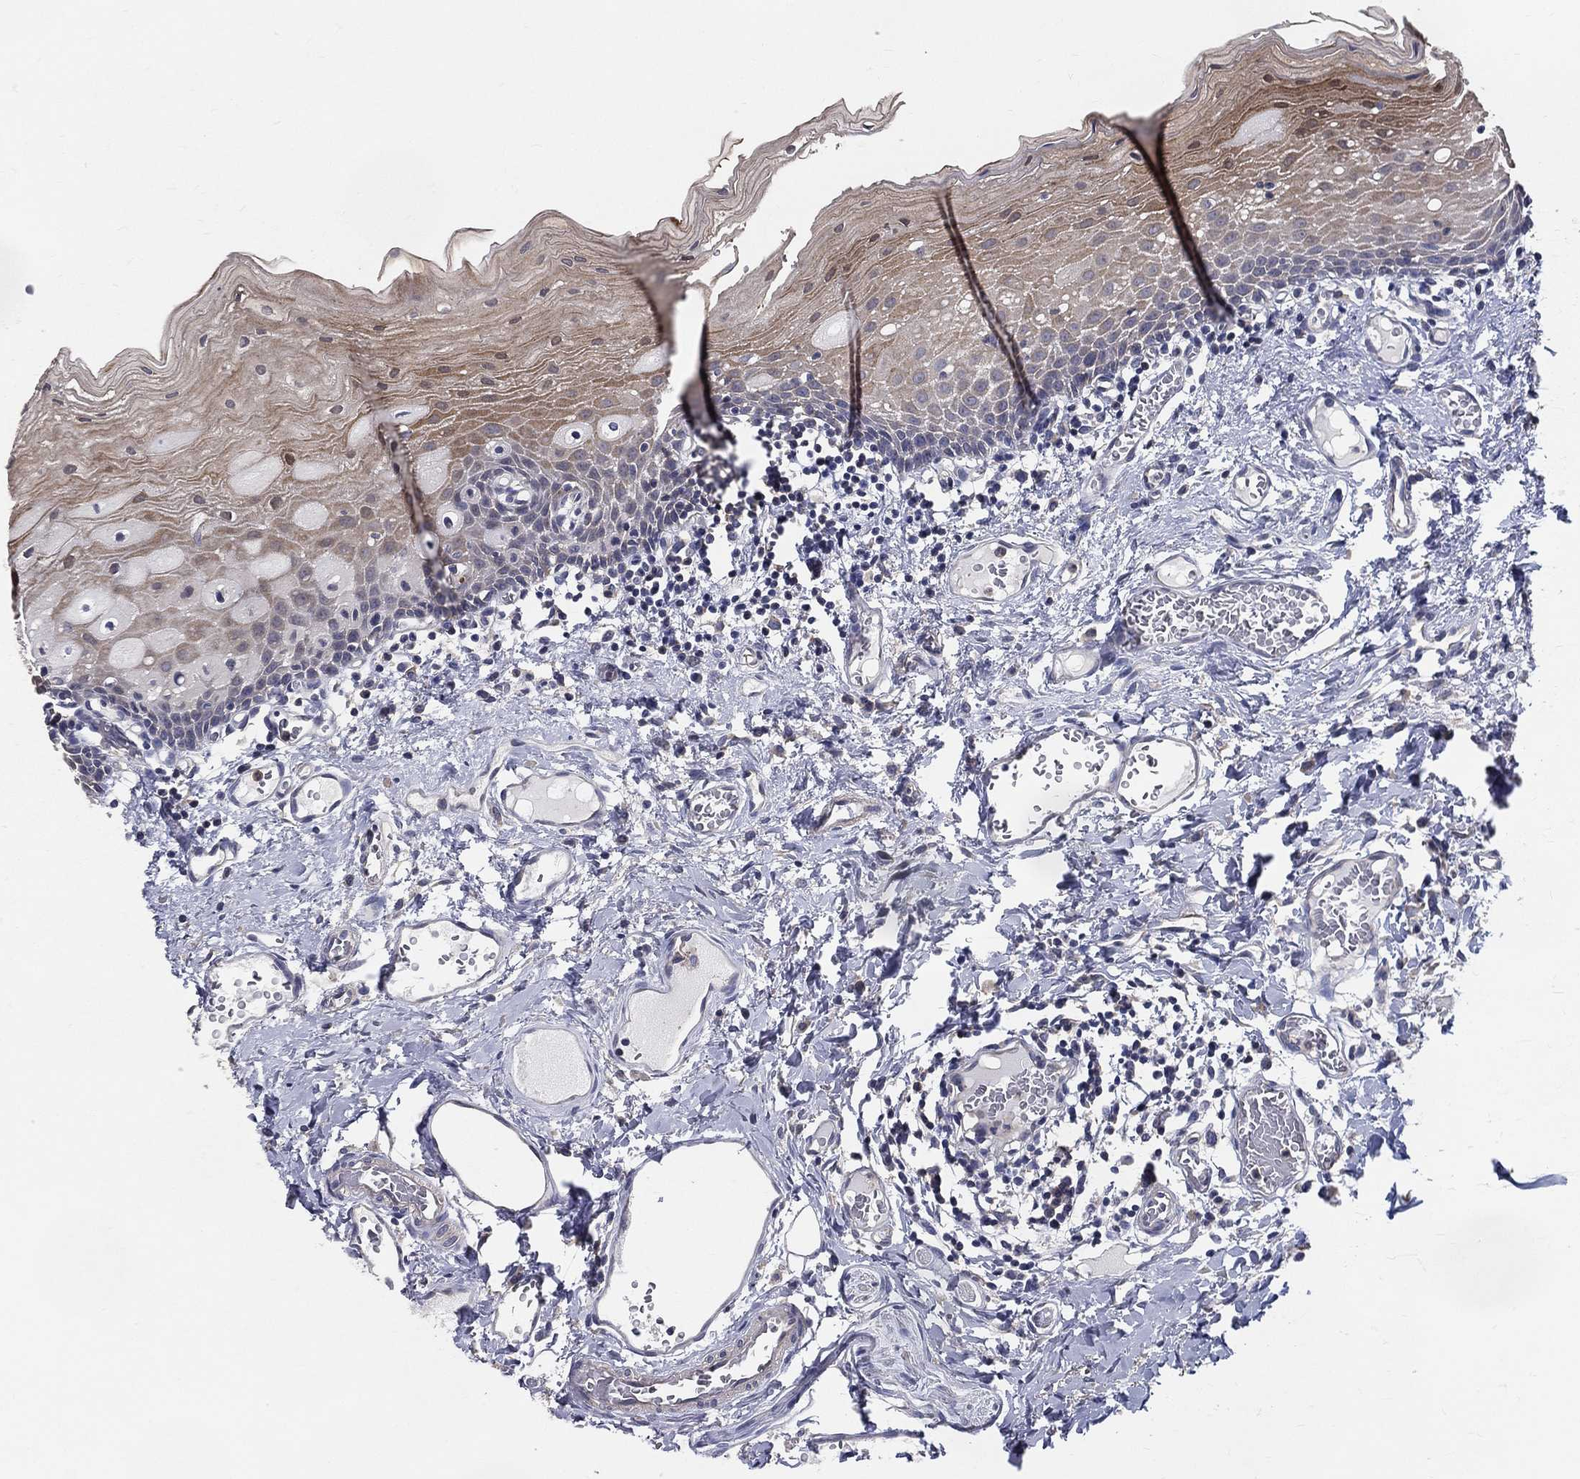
{"staining": {"intensity": "moderate", "quantity": "<25%", "location": "cytoplasmic/membranous"}, "tissue": "oral mucosa", "cell_type": "Squamous epithelial cells", "image_type": "normal", "snomed": [{"axis": "morphology", "description": "Normal tissue, NOS"}, {"axis": "morphology", "description": "Squamous cell carcinoma, NOS"}, {"axis": "topography", "description": "Oral tissue"}, {"axis": "topography", "description": "Head-Neck"}], "caption": "High-power microscopy captured an immunohistochemistry (IHC) micrograph of normal oral mucosa, revealing moderate cytoplasmic/membranous staining in approximately <25% of squamous epithelial cells.", "gene": "SERPINB2", "patient": {"sex": "female", "age": 70}}